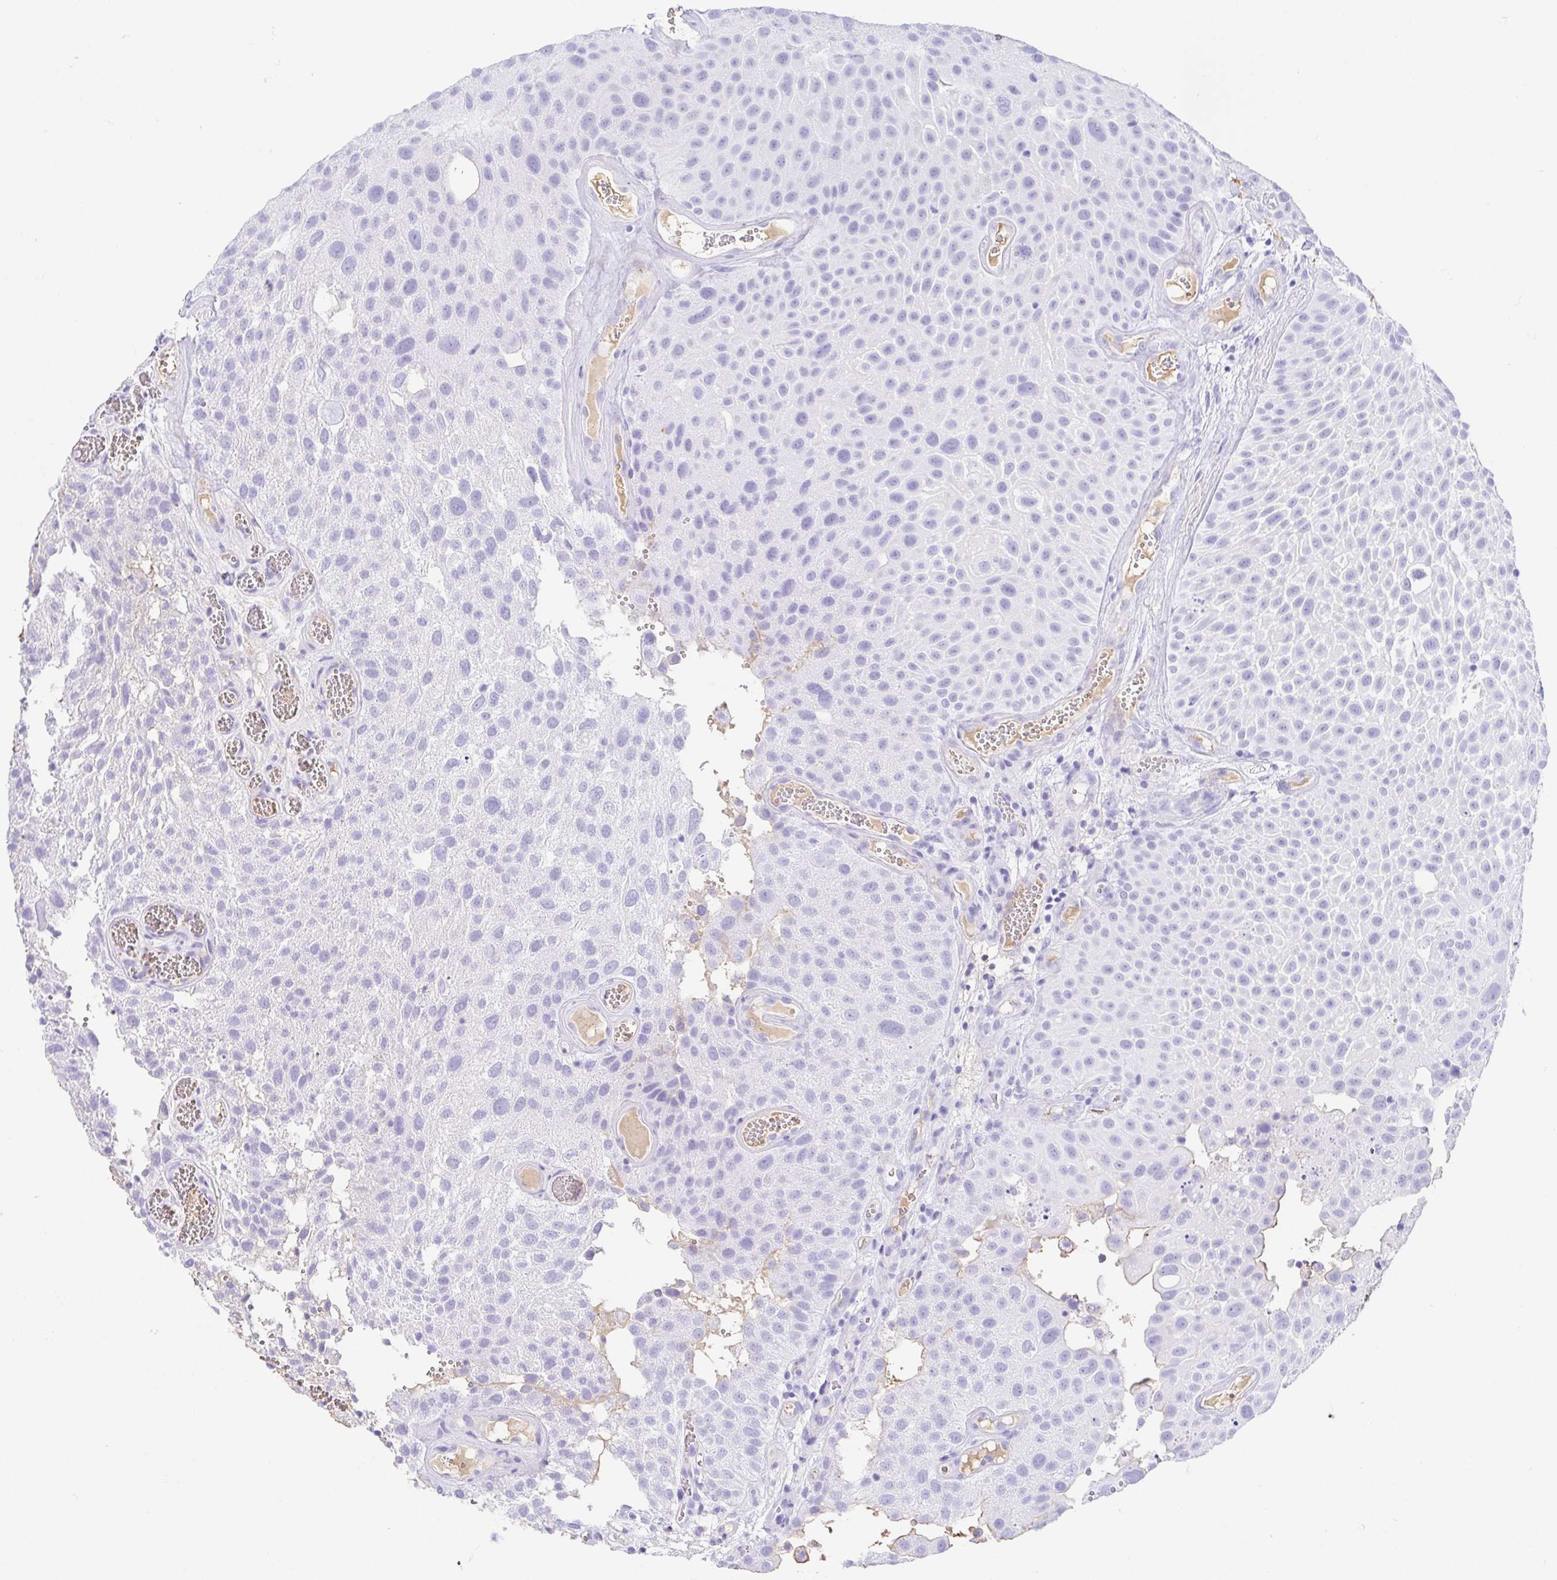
{"staining": {"intensity": "negative", "quantity": "none", "location": "none"}, "tissue": "urothelial cancer", "cell_type": "Tumor cells", "image_type": "cancer", "snomed": [{"axis": "morphology", "description": "Urothelial carcinoma, Low grade"}, {"axis": "topography", "description": "Urinary bladder"}], "caption": "A histopathology image of human urothelial cancer is negative for staining in tumor cells. (Brightfield microscopy of DAB IHC at high magnification).", "gene": "GKN1", "patient": {"sex": "male", "age": 72}}